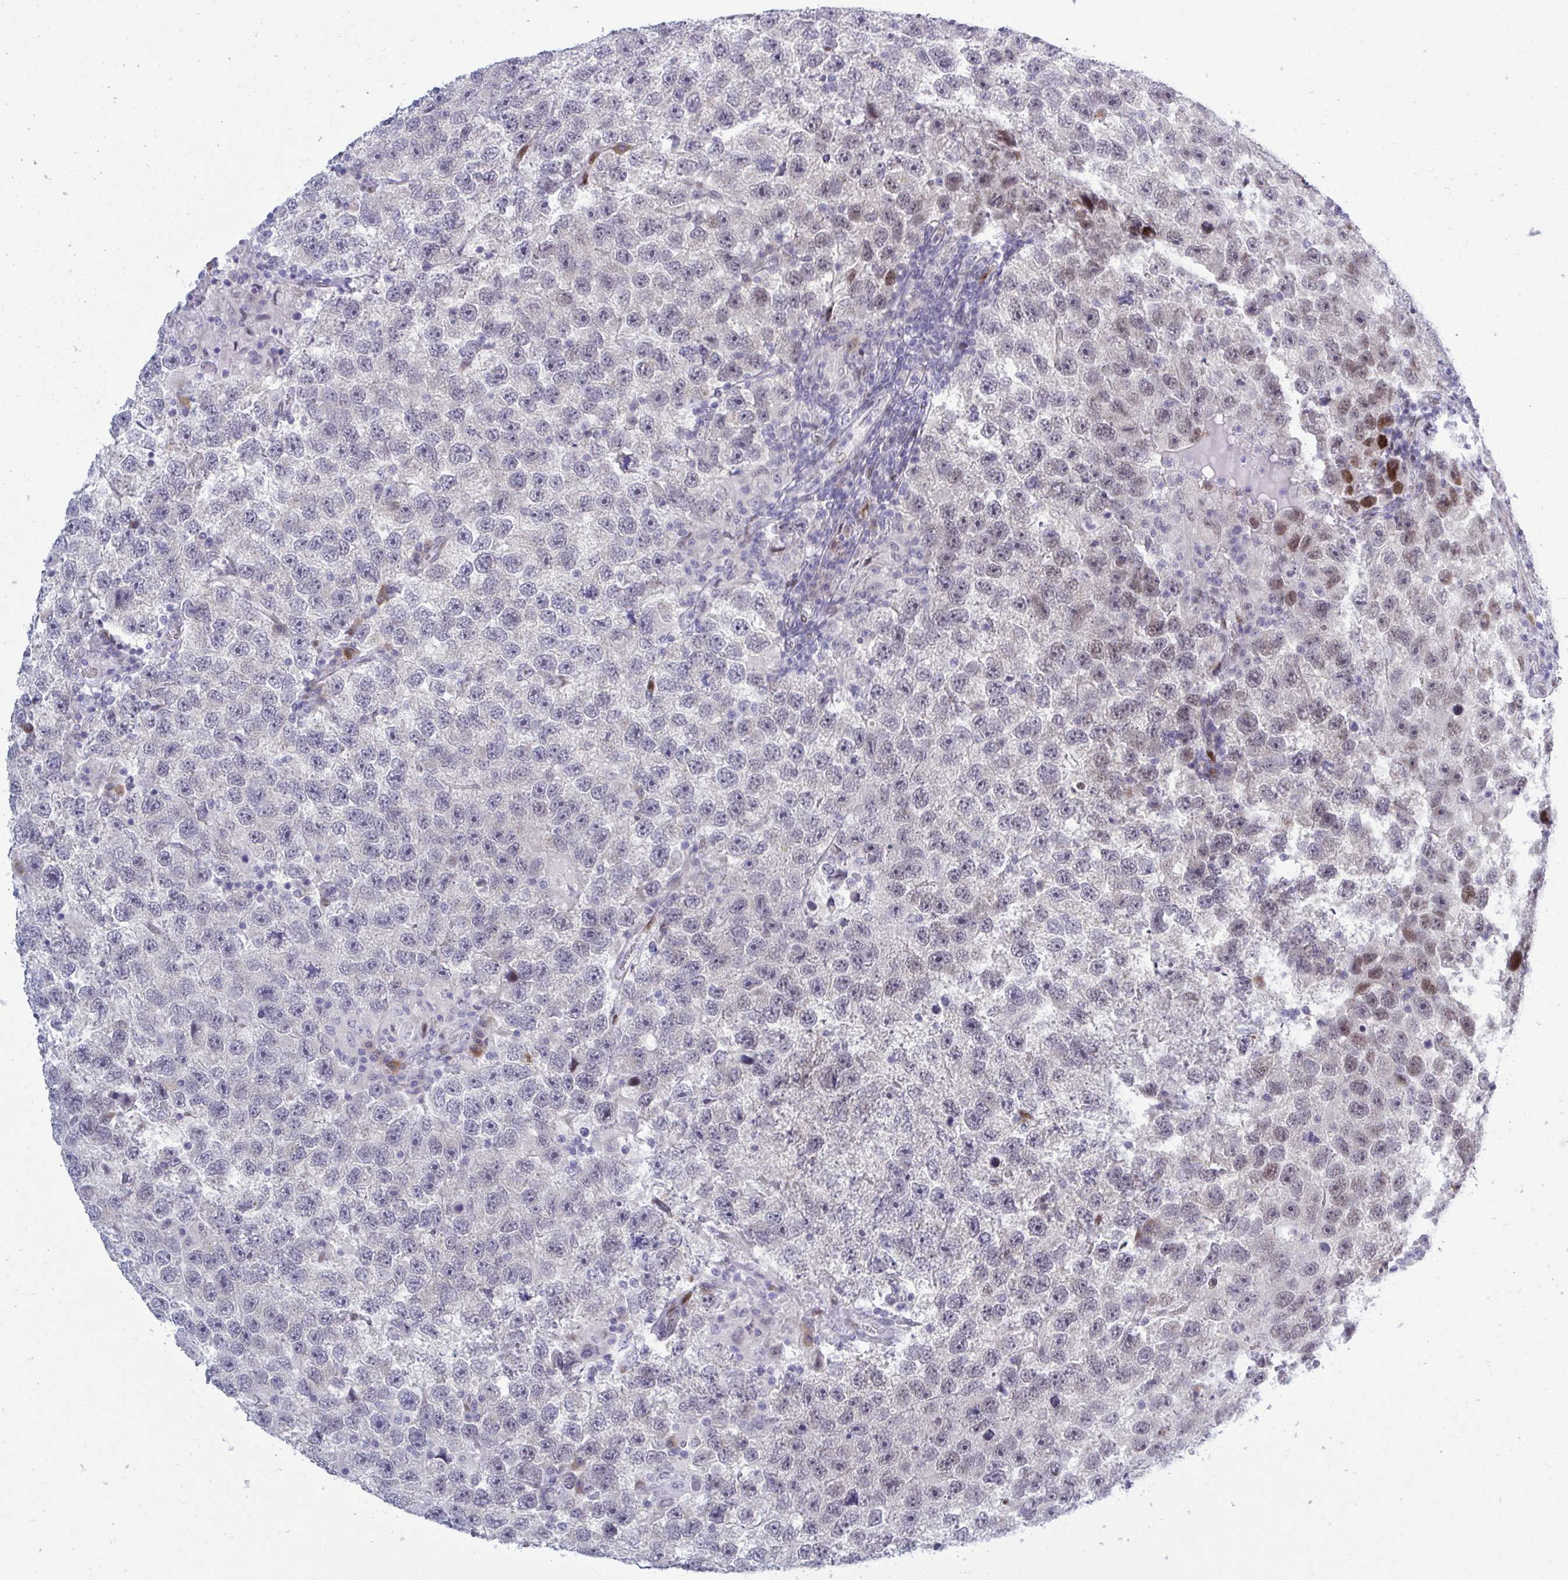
{"staining": {"intensity": "moderate", "quantity": "<25%", "location": "nuclear"}, "tissue": "testis cancer", "cell_type": "Tumor cells", "image_type": "cancer", "snomed": [{"axis": "morphology", "description": "Seminoma, NOS"}, {"axis": "topography", "description": "Testis"}], "caption": "IHC (DAB) staining of testis cancer exhibits moderate nuclear protein expression in approximately <25% of tumor cells.", "gene": "TAB1", "patient": {"sex": "male", "age": 26}}